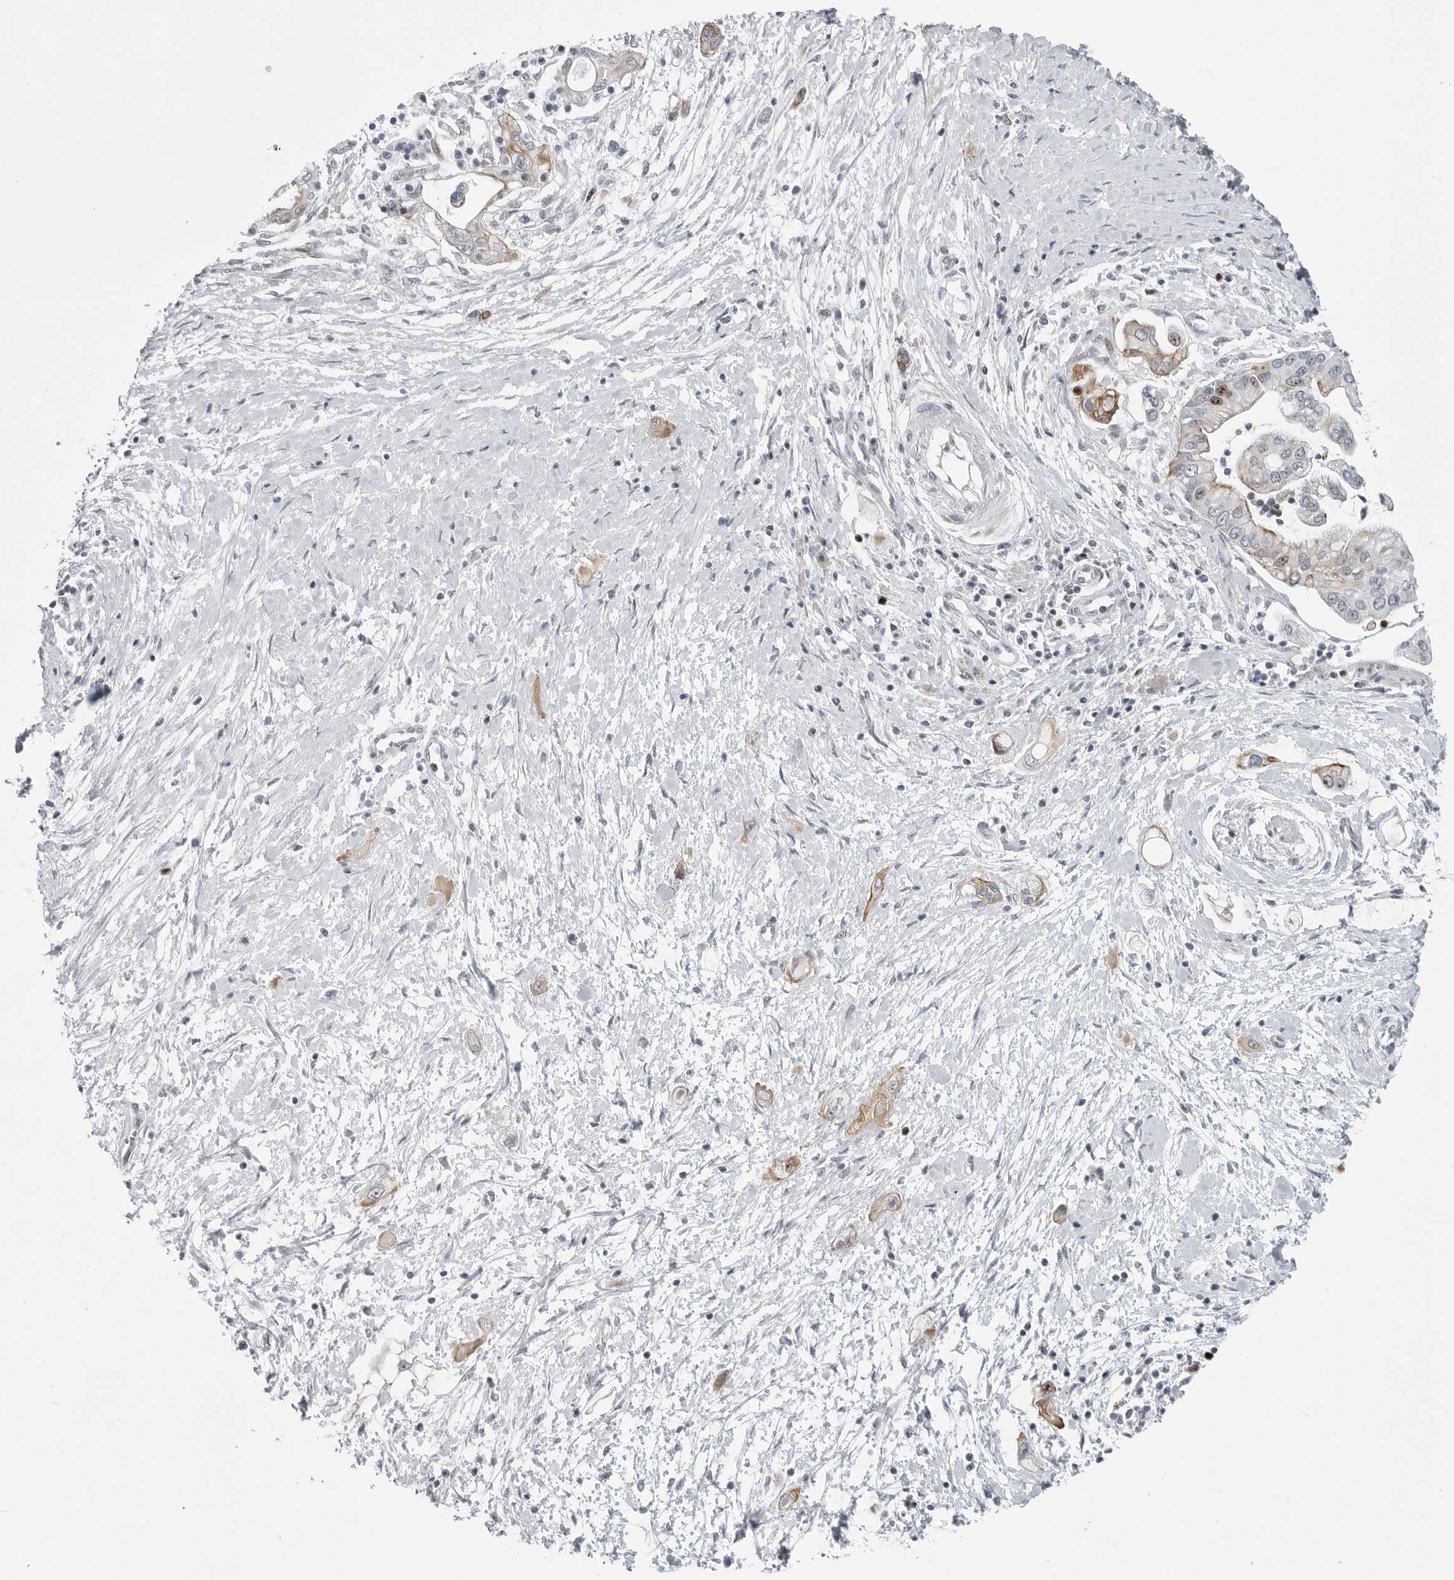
{"staining": {"intensity": "weak", "quantity": "<25%", "location": "nuclear"}, "tissue": "pancreatic cancer", "cell_type": "Tumor cells", "image_type": "cancer", "snomed": [{"axis": "morphology", "description": "Adenocarcinoma, NOS"}, {"axis": "topography", "description": "Pancreas"}], "caption": "This is a image of immunohistochemistry staining of adenocarcinoma (pancreatic), which shows no positivity in tumor cells.", "gene": "FAM135B", "patient": {"sex": "male", "age": 59}}